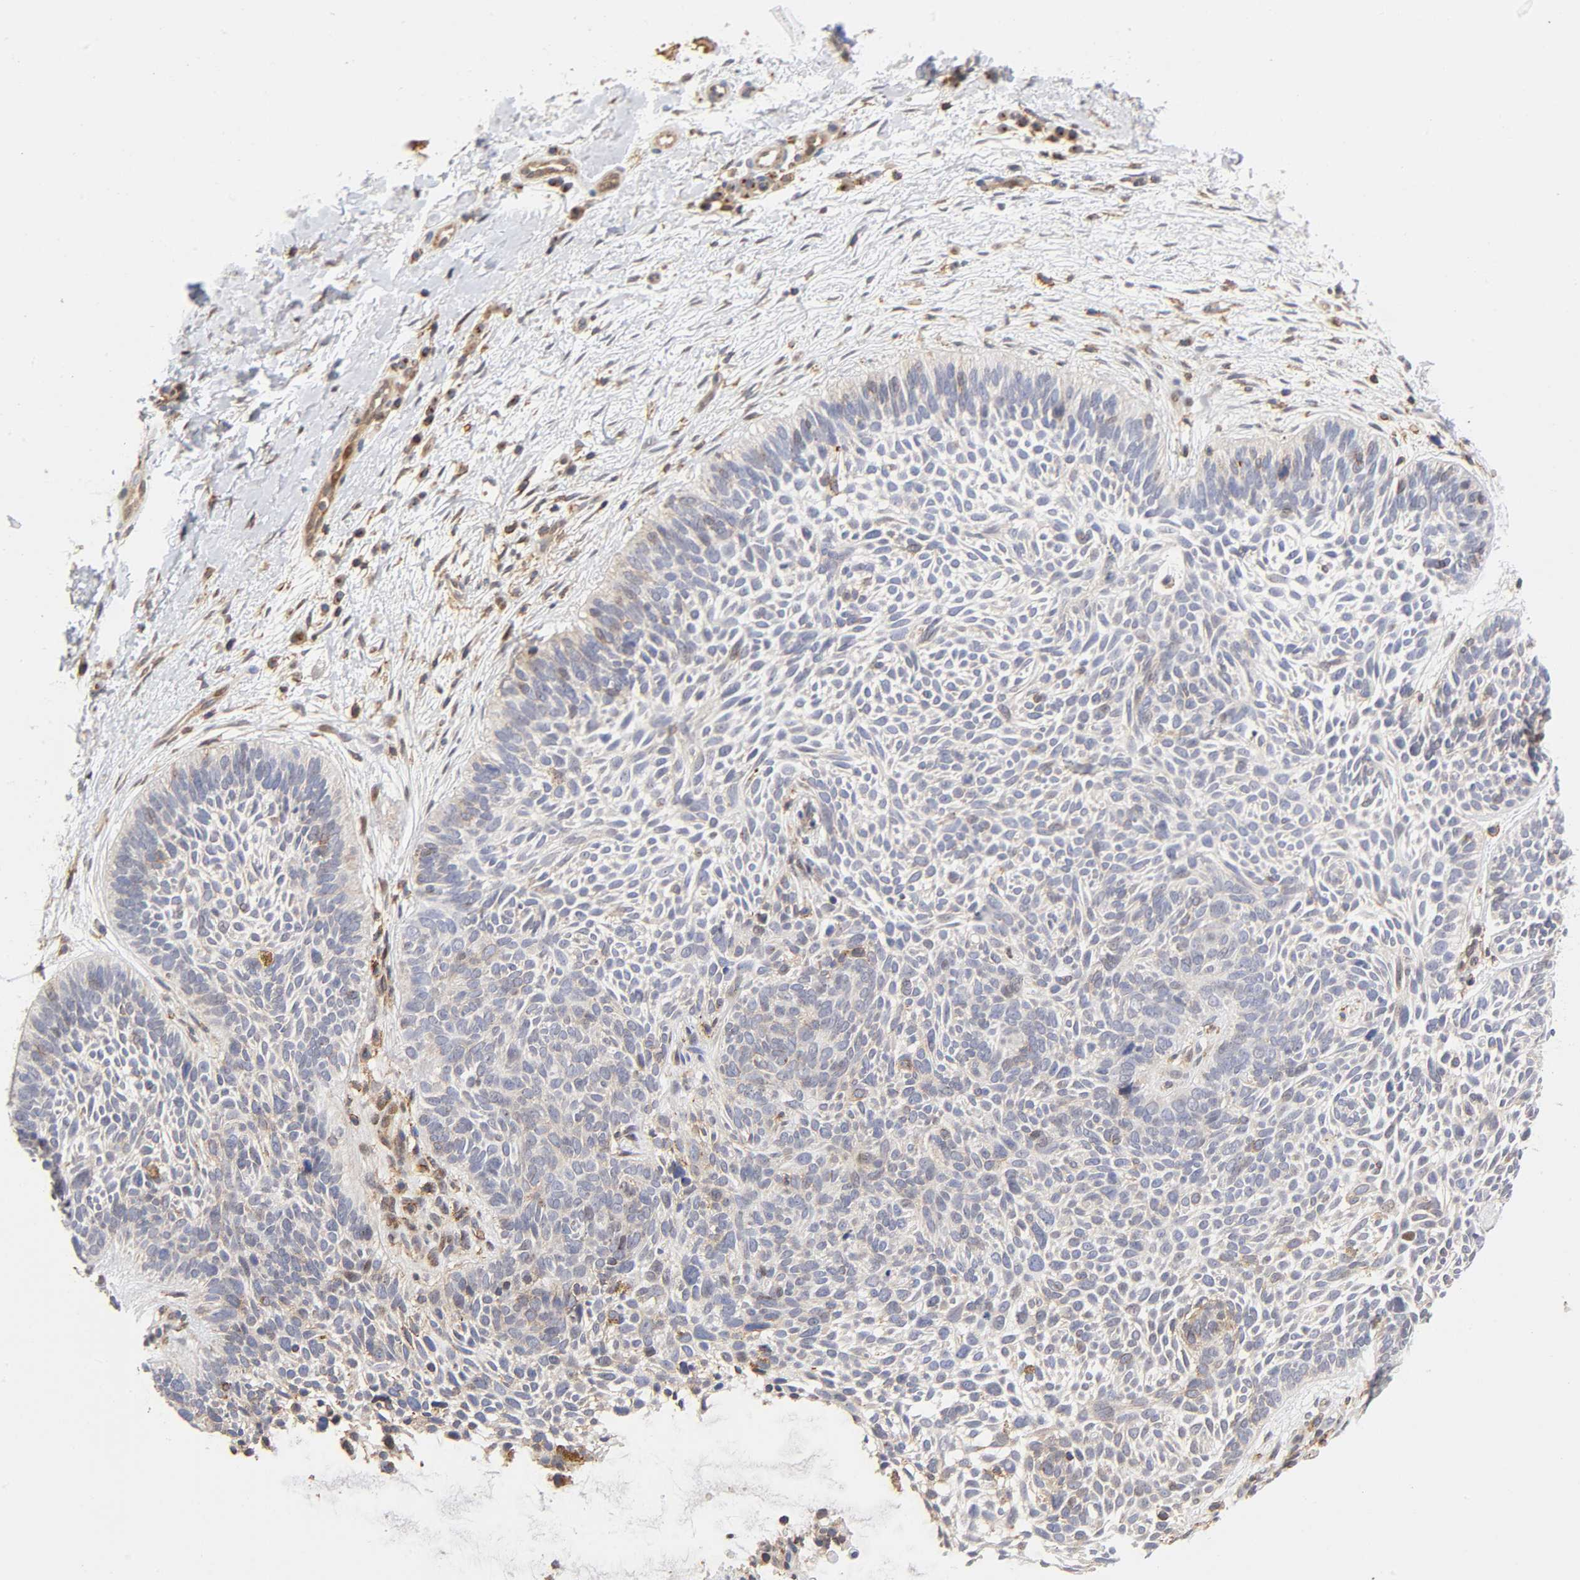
{"staining": {"intensity": "weak", "quantity": "<25%", "location": "cytoplasmic/membranous"}, "tissue": "skin cancer", "cell_type": "Tumor cells", "image_type": "cancer", "snomed": [{"axis": "morphology", "description": "Basal cell carcinoma"}, {"axis": "topography", "description": "Skin"}], "caption": "Skin cancer stained for a protein using immunohistochemistry reveals no expression tumor cells.", "gene": "ANXA7", "patient": {"sex": "female", "age": 79}}